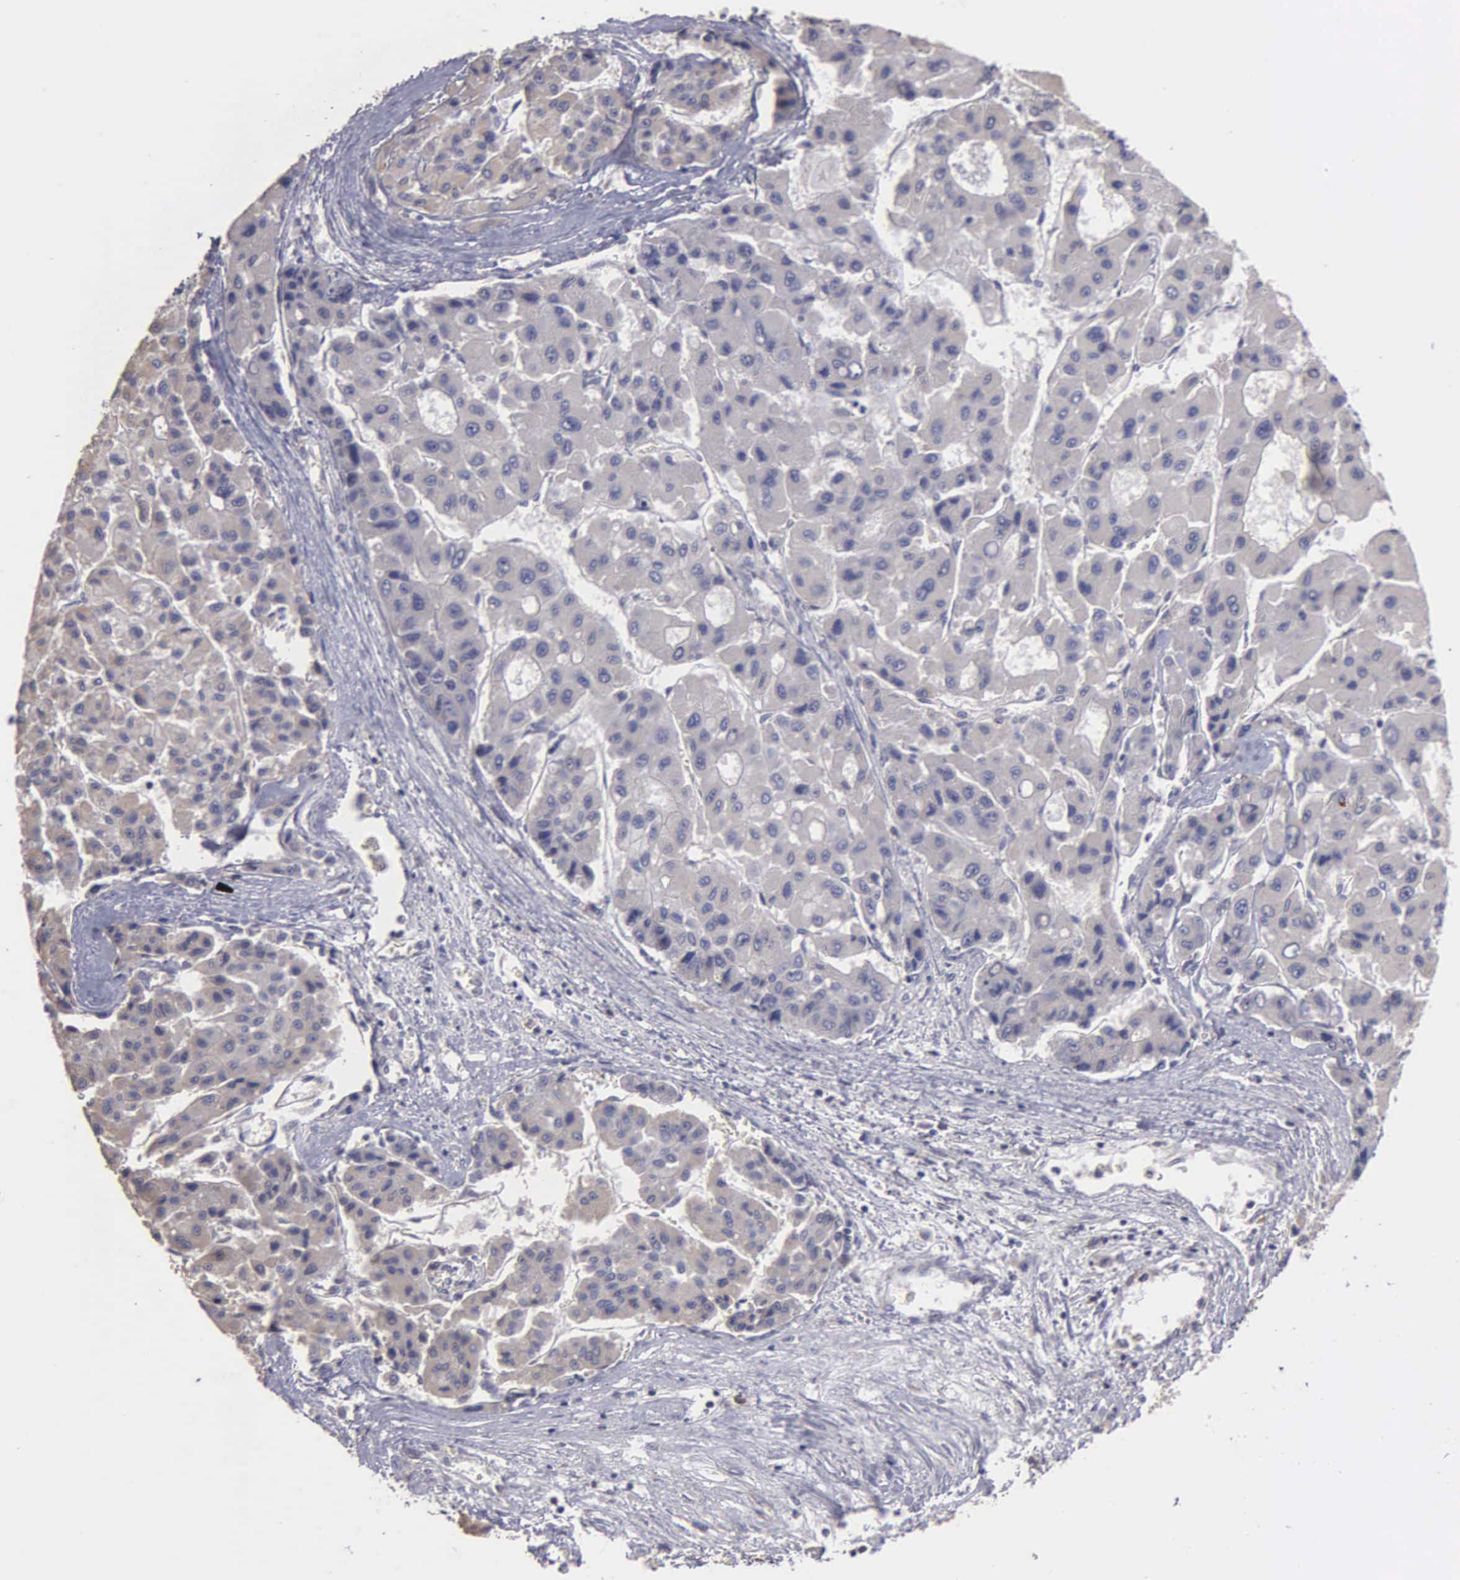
{"staining": {"intensity": "negative", "quantity": "none", "location": "none"}, "tissue": "liver cancer", "cell_type": "Tumor cells", "image_type": "cancer", "snomed": [{"axis": "morphology", "description": "Carcinoma, Hepatocellular, NOS"}, {"axis": "topography", "description": "Liver"}], "caption": "Tumor cells are negative for protein expression in human liver cancer. (DAB immunohistochemistry, high magnification).", "gene": "BRD1", "patient": {"sex": "male", "age": 64}}